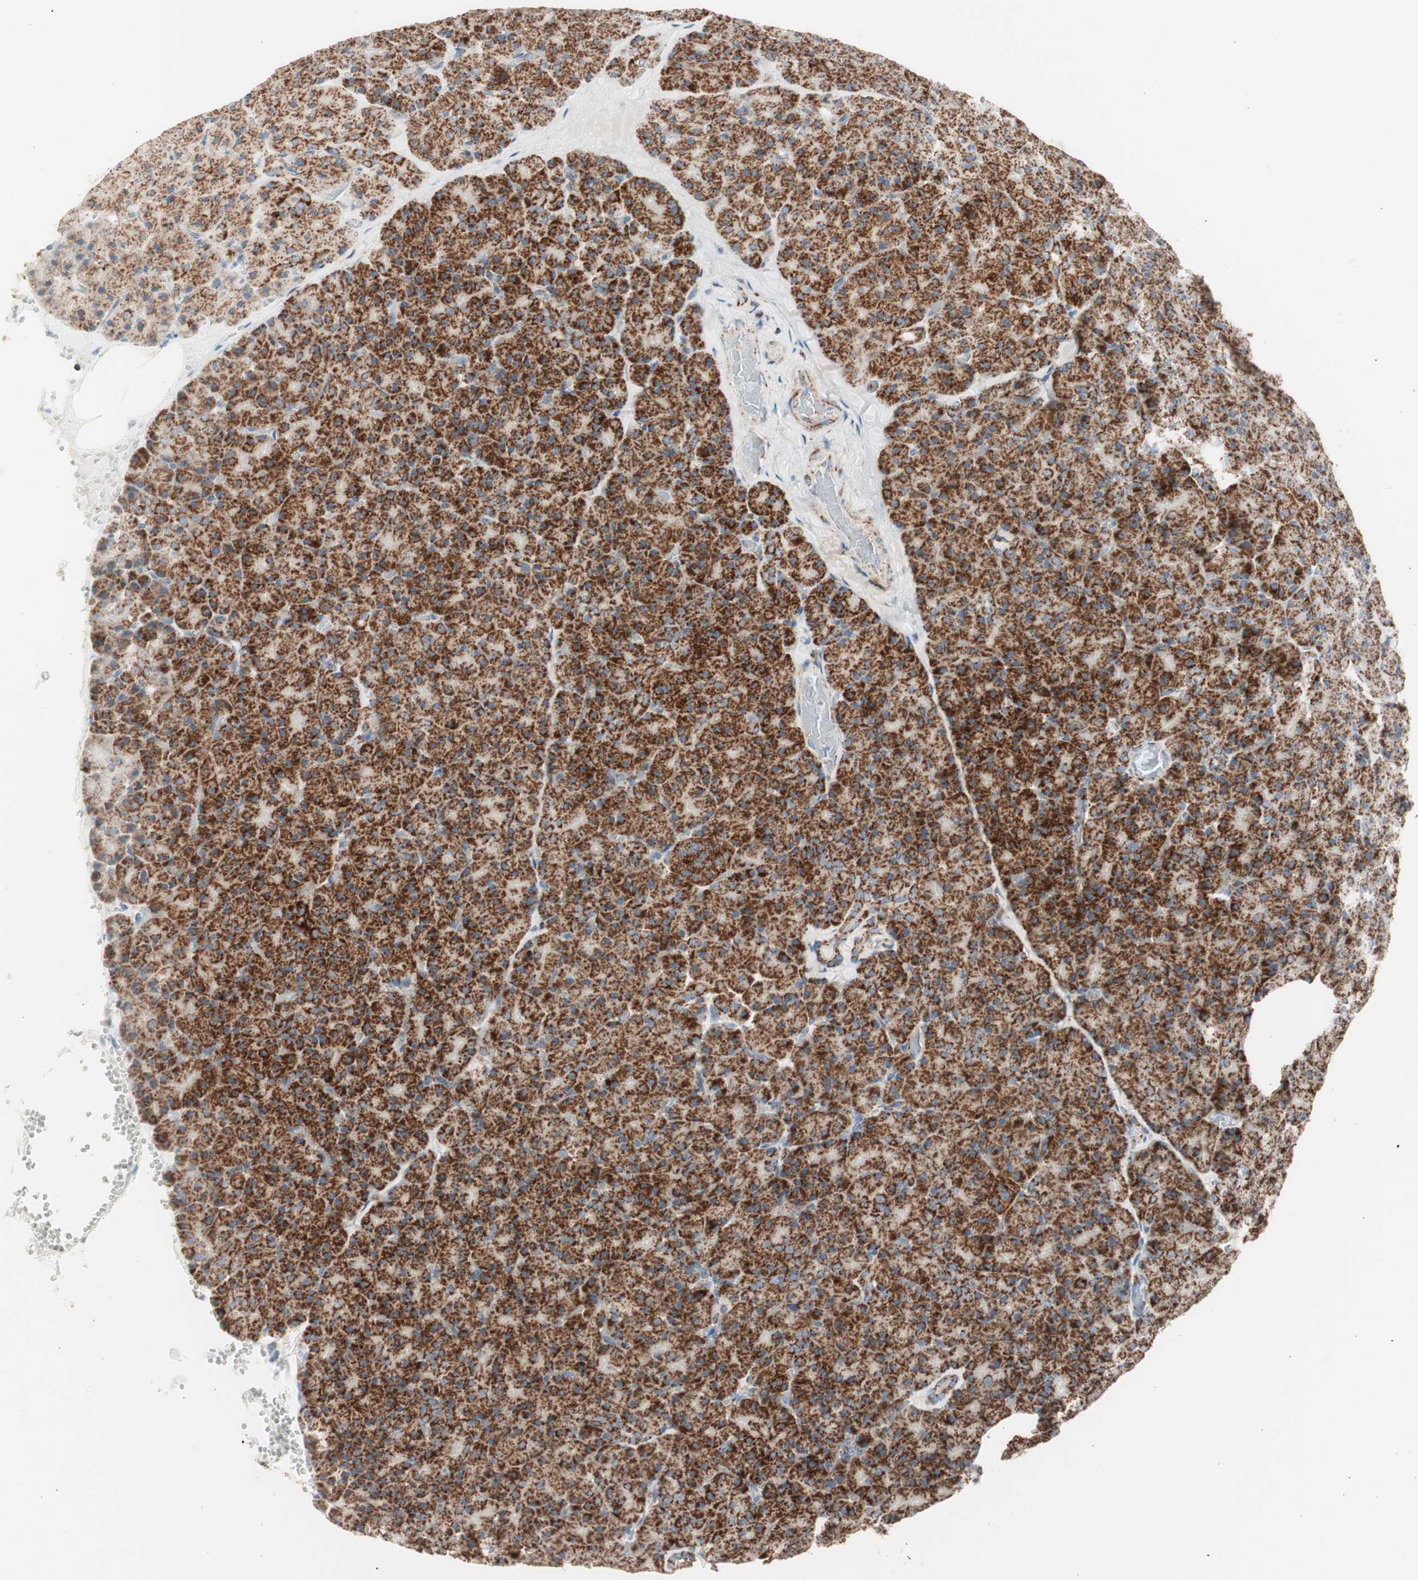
{"staining": {"intensity": "strong", "quantity": ">75%", "location": "cytoplasmic/membranous"}, "tissue": "pancreas", "cell_type": "Exocrine glandular cells", "image_type": "normal", "snomed": [{"axis": "morphology", "description": "Normal tissue, NOS"}, {"axis": "topography", "description": "Pancreas"}], "caption": "IHC histopathology image of normal pancreas stained for a protein (brown), which exhibits high levels of strong cytoplasmic/membranous staining in approximately >75% of exocrine glandular cells.", "gene": "TOMM20", "patient": {"sex": "female", "age": 35}}